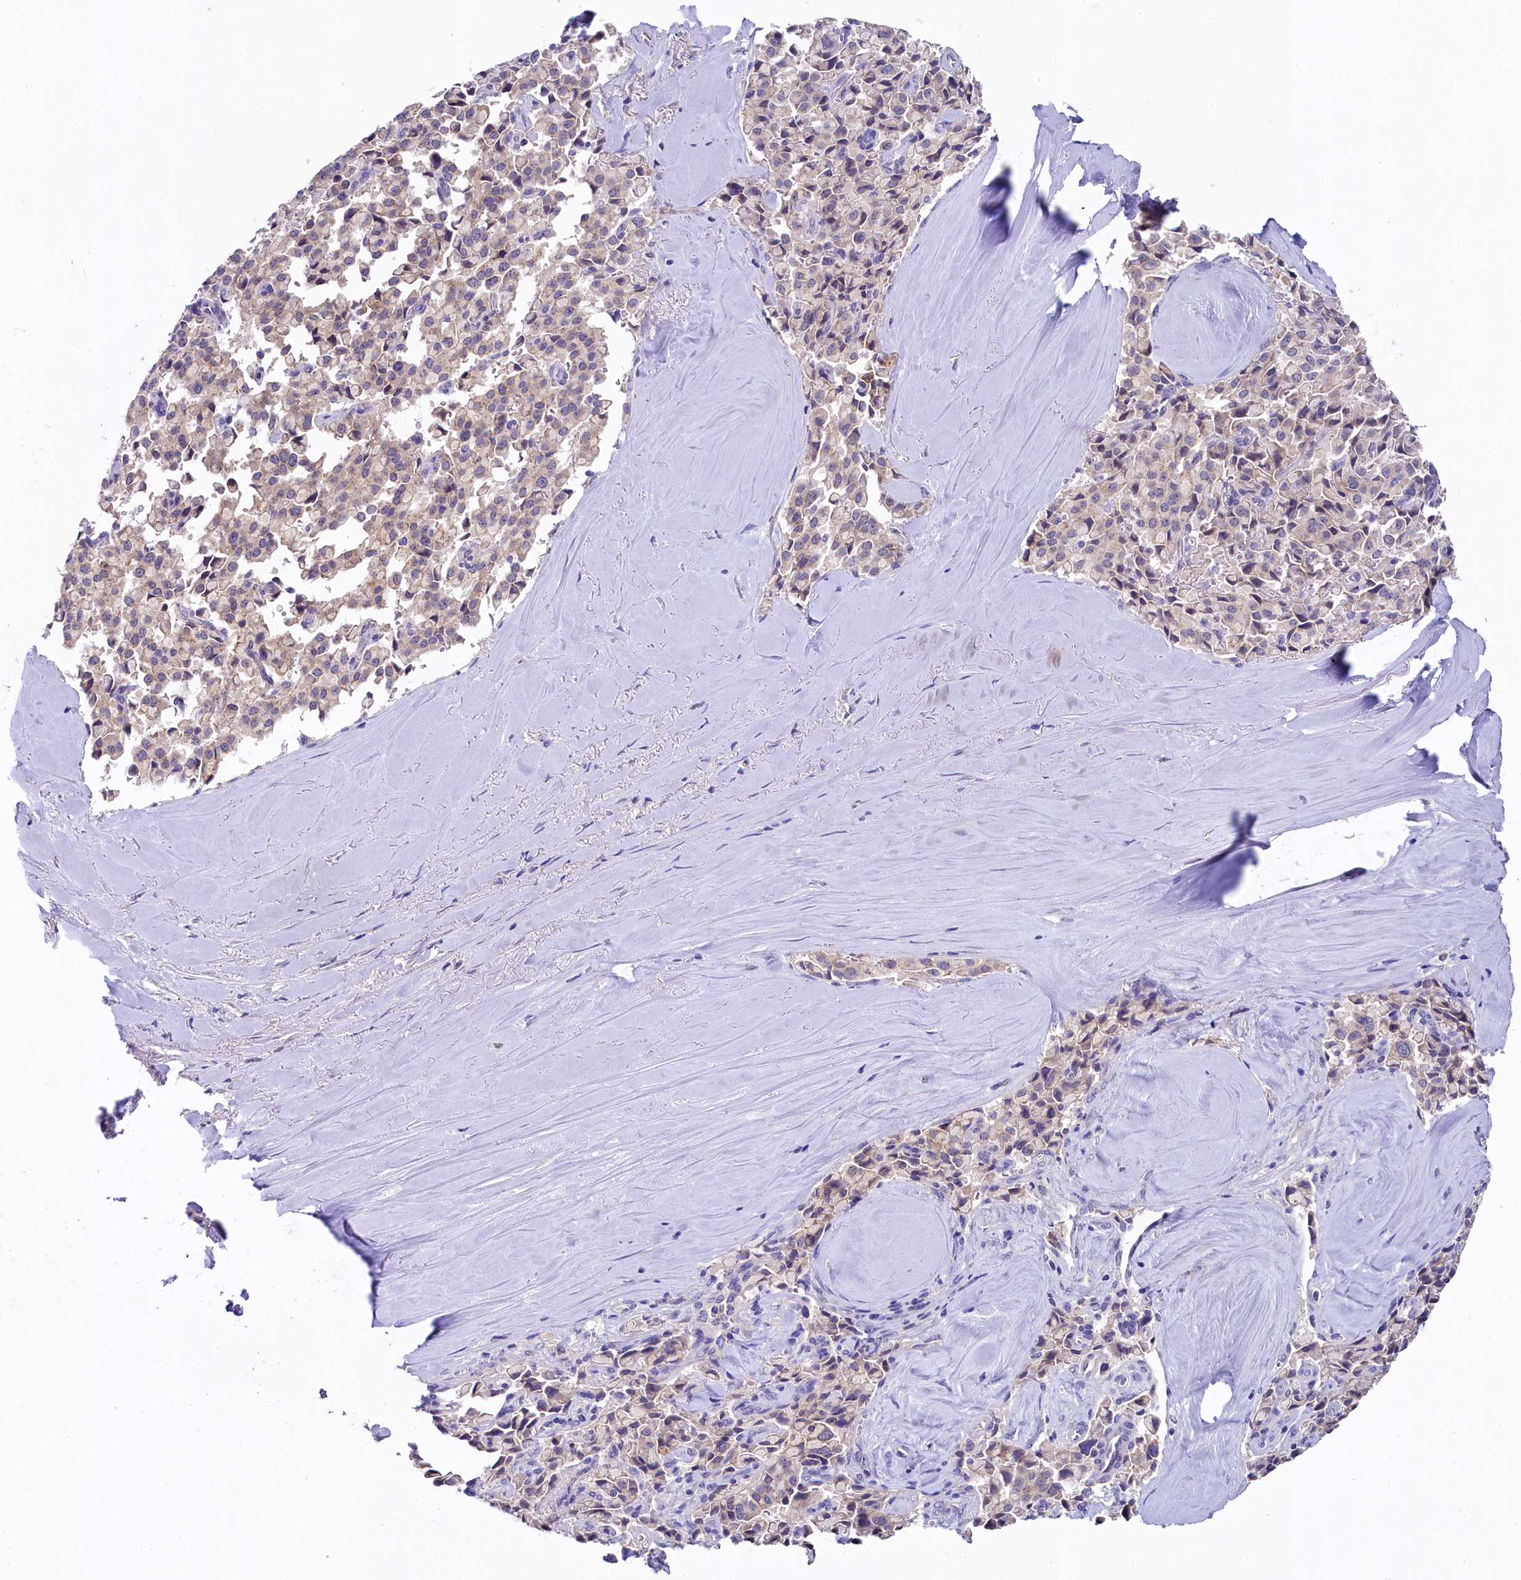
{"staining": {"intensity": "negative", "quantity": "none", "location": "none"}, "tissue": "pancreatic cancer", "cell_type": "Tumor cells", "image_type": "cancer", "snomed": [{"axis": "morphology", "description": "Adenocarcinoma, NOS"}, {"axis": "topography", "description": "Pancreas"}], "caption": "Pancreatic cancer (adenocarcinoma) stained for a protein using IHC demonstrates no positivity tumor cells.", "gene": "SPINK9", "patient": {"sex": "male", "age": 65}}